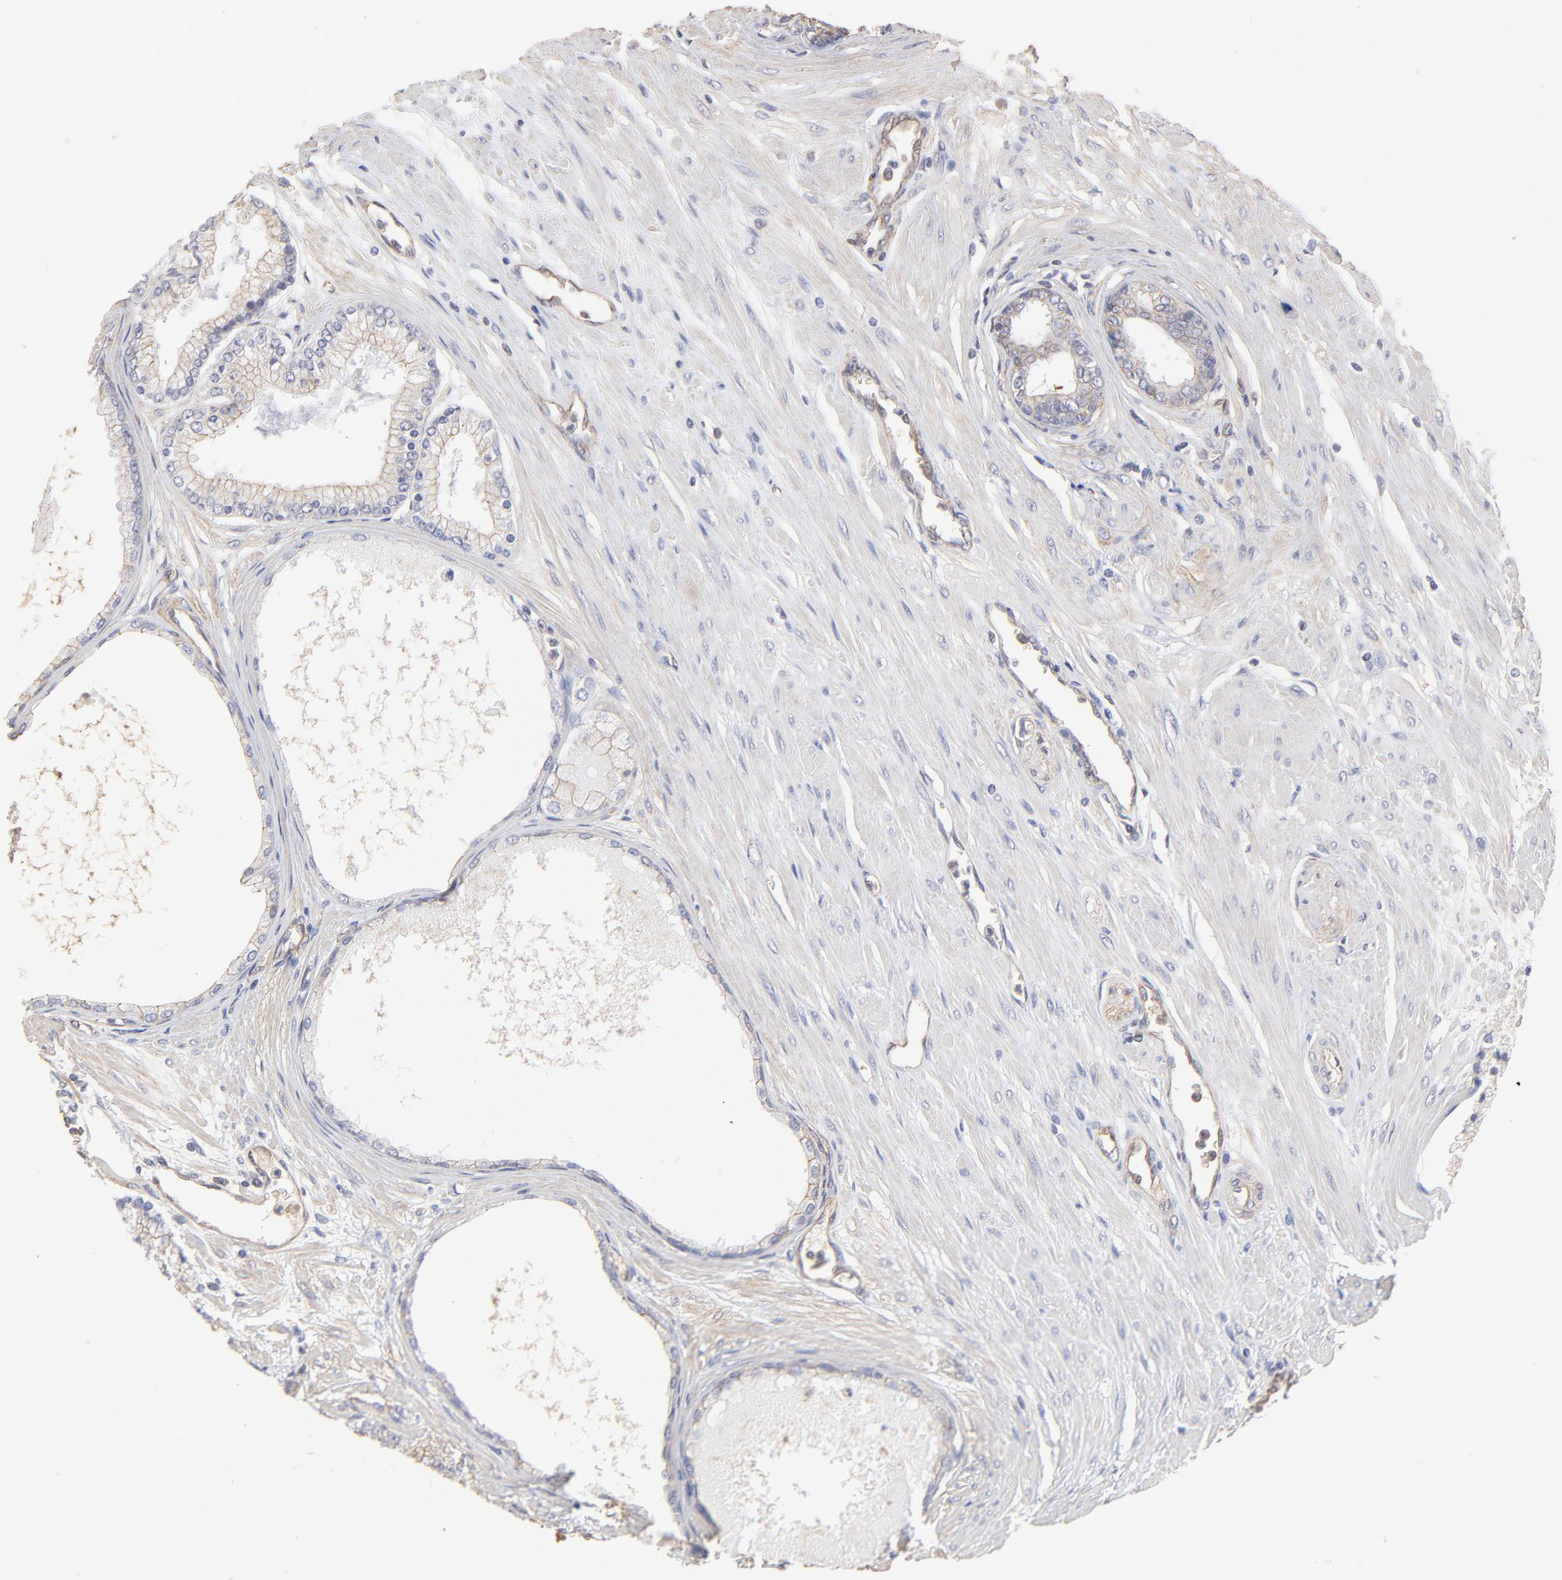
{"staining": {"intensity": "weak", "quantity": ">75%", "location": "cytoplasmic/membranous"}, "tissue": "prostate cancer", "cell_type": "Tumor cells", "image_type": "cancer", "snomed": [{"axis": "morphology", "description": "Adenocarcinoma, Medium grade"}, {"axis": "topography", "description": "Prostate"}], "caption": "IHC photomicrograph of neoplastic tissue: human prostate adenocarcinoma (medium-grade) stained using IHC displays low levels of weak protein expression localized specifically in the cytoplasmic/membranous of tumor cells, appearing as a cytoplasmic/membranous brown color.", "gene": "LRCH2", "patient": {"sex": "male", "age": 72}}